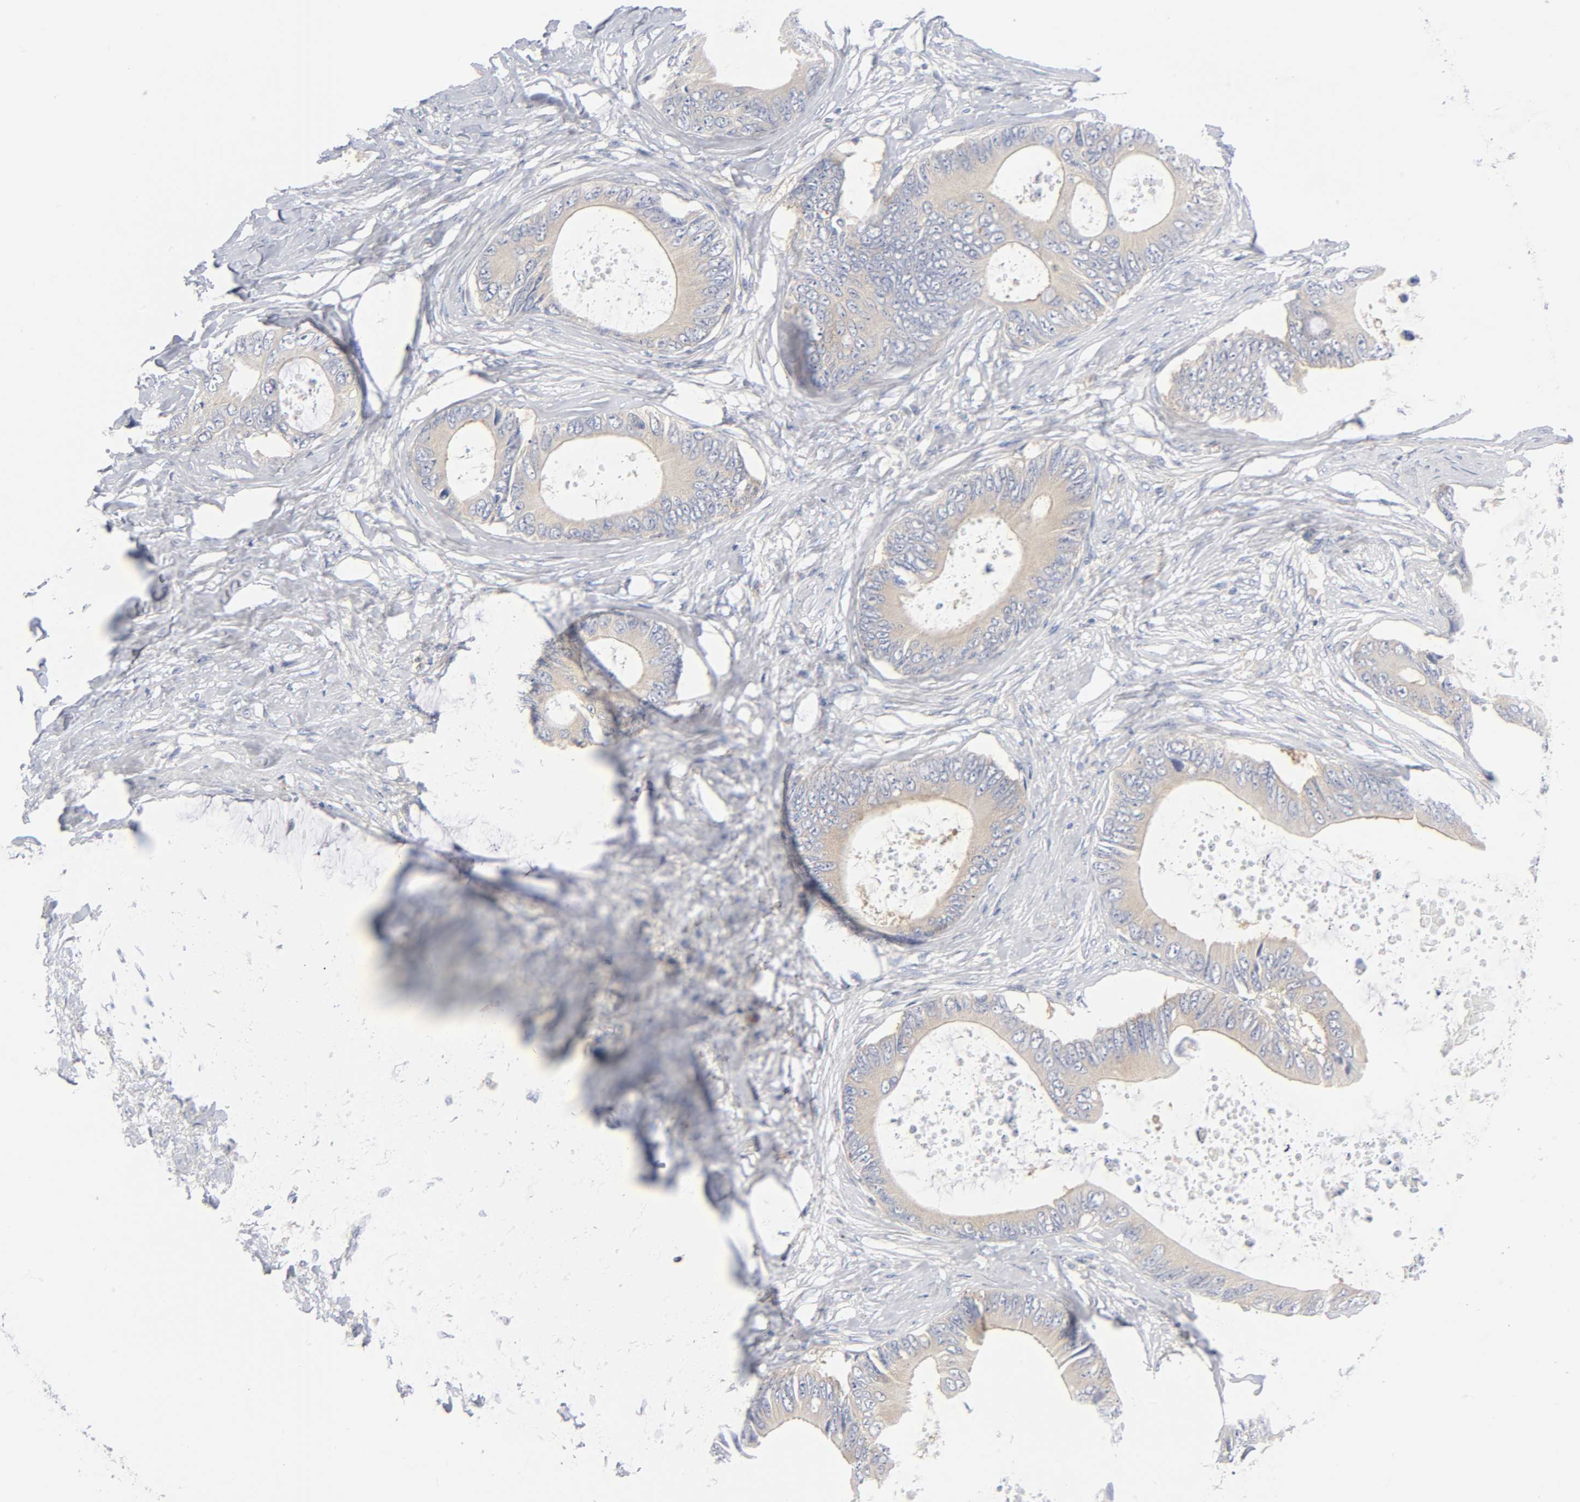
{"staining": {"intensity": "moderate", "quantity": ">75%", "location": "cytoplasmic/membranous"}, "tissue": "colorectal cancer", "cell_type": "Tumor cells", "image_type": "cancer", "snomed": [{"axis": "morphology", "description": "Normal tissue, NOS"}, {"axis": "morphology", "description": "Adenocarcinoma, NOS"}, {"axis": "topography", "description": "Rectum"}, {"axis": "topography", "description": "Peripheral nerve tissue"}], "caption": "This histopathology image exhibits immunohistochemistry (IHC) staining of human colorectal cancer (adenocarcinoma), with medium moderate cytoplasmic/membranous staining in approximately >75% of tumor cells.", "gene": "CD86", "patient": {"sex": "female", "age": 77}}